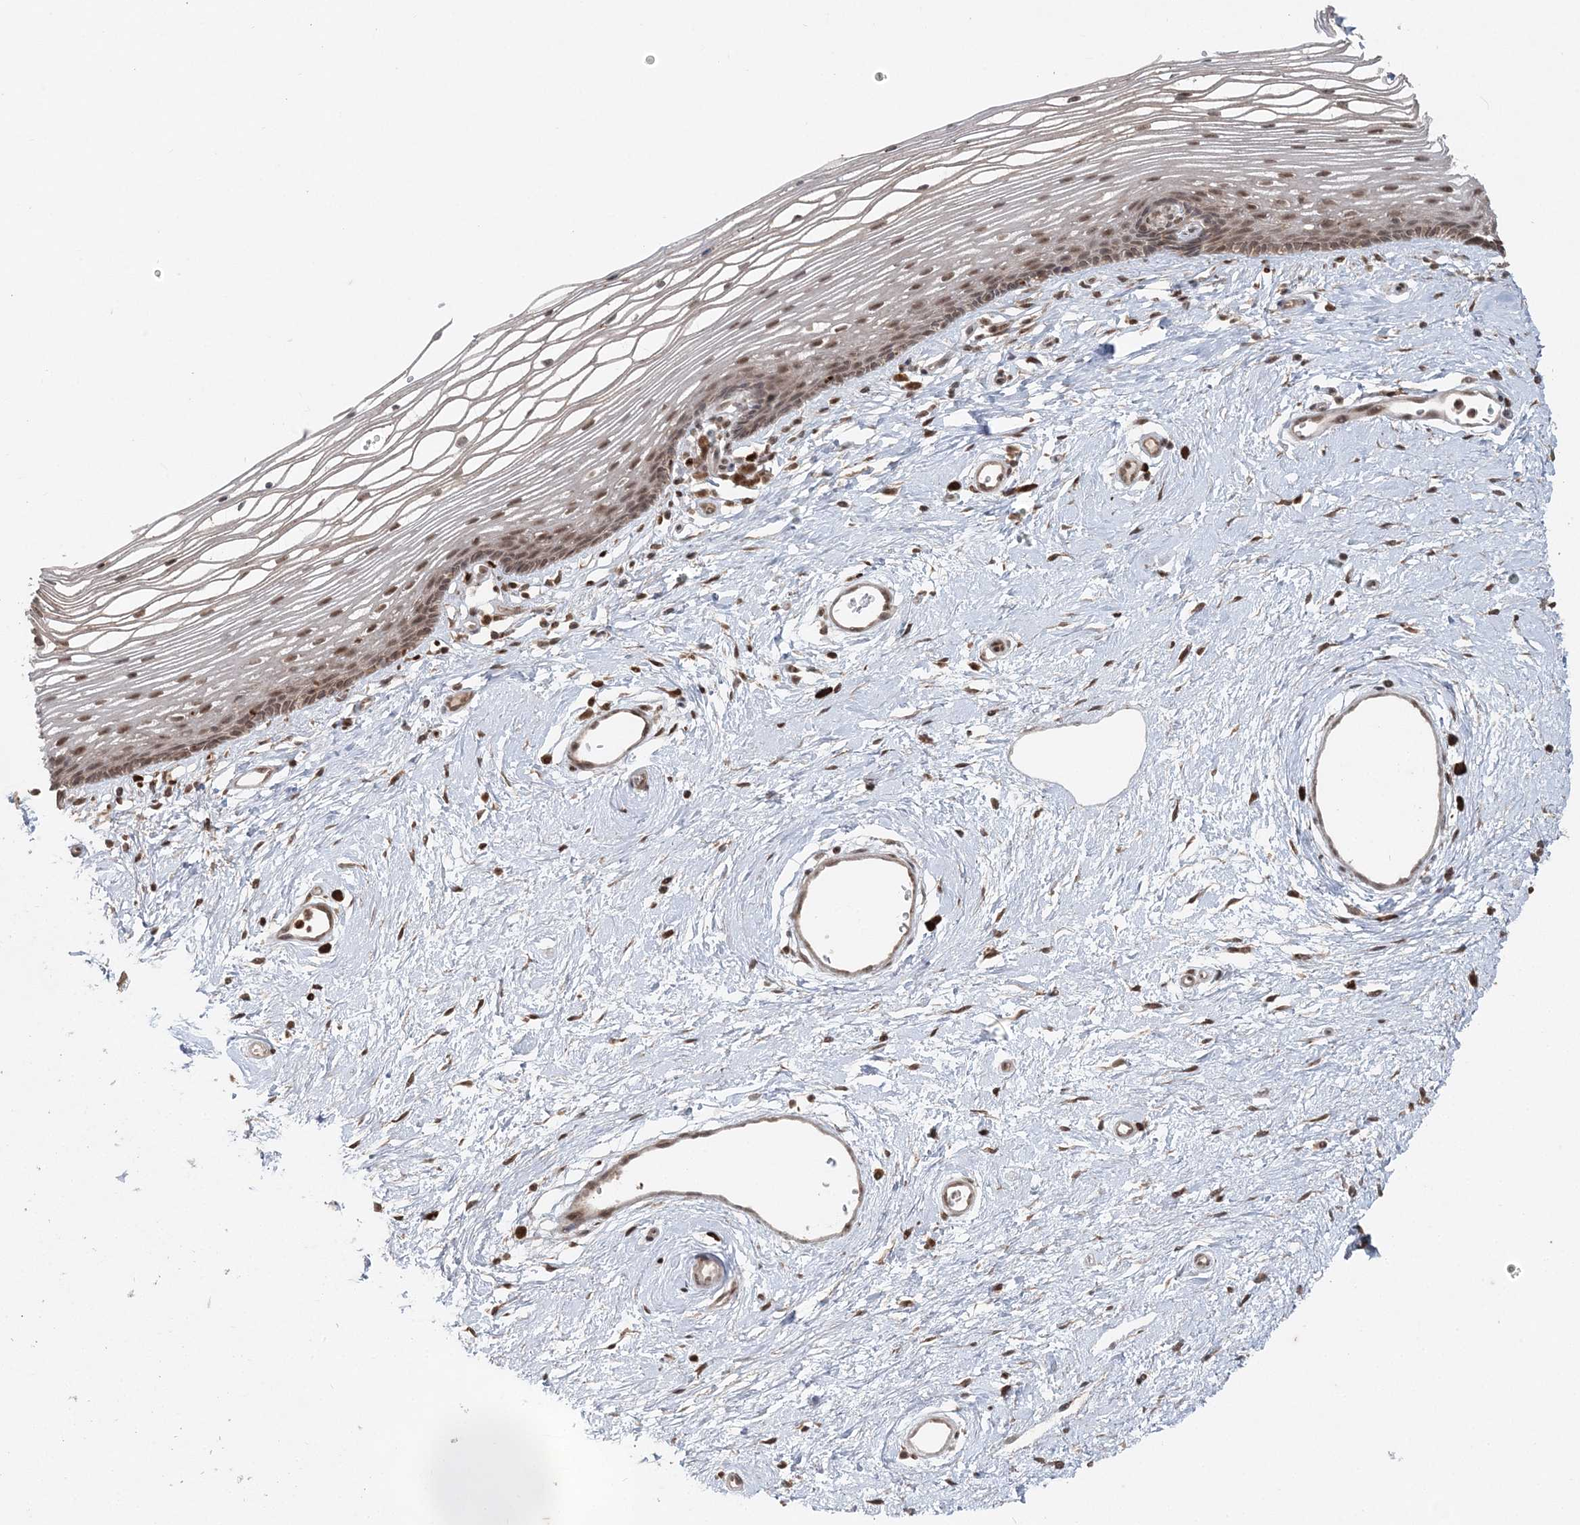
{"staining": {"intensity": "moderate", "quantity": ">75%", "location": "cytoplasmic/membranous,nuclear"}, "tissue": "vagina", "cell_type": "Squamous epithelial cells", "image_type": "normal", "snomed": [{"axis": "morphology", "description": "Normal tissue, NOS"}, {"axis": "topography", "description": "Vagina"}], "caption": "Protein analysis of unremarkable vagina displays moderate cytoplasmic/membranous,nuclear staining in approximately >75% of squamous epithelial cells.", "gene": "SLU7", "patient": {"sex": "female", "age": 46}}